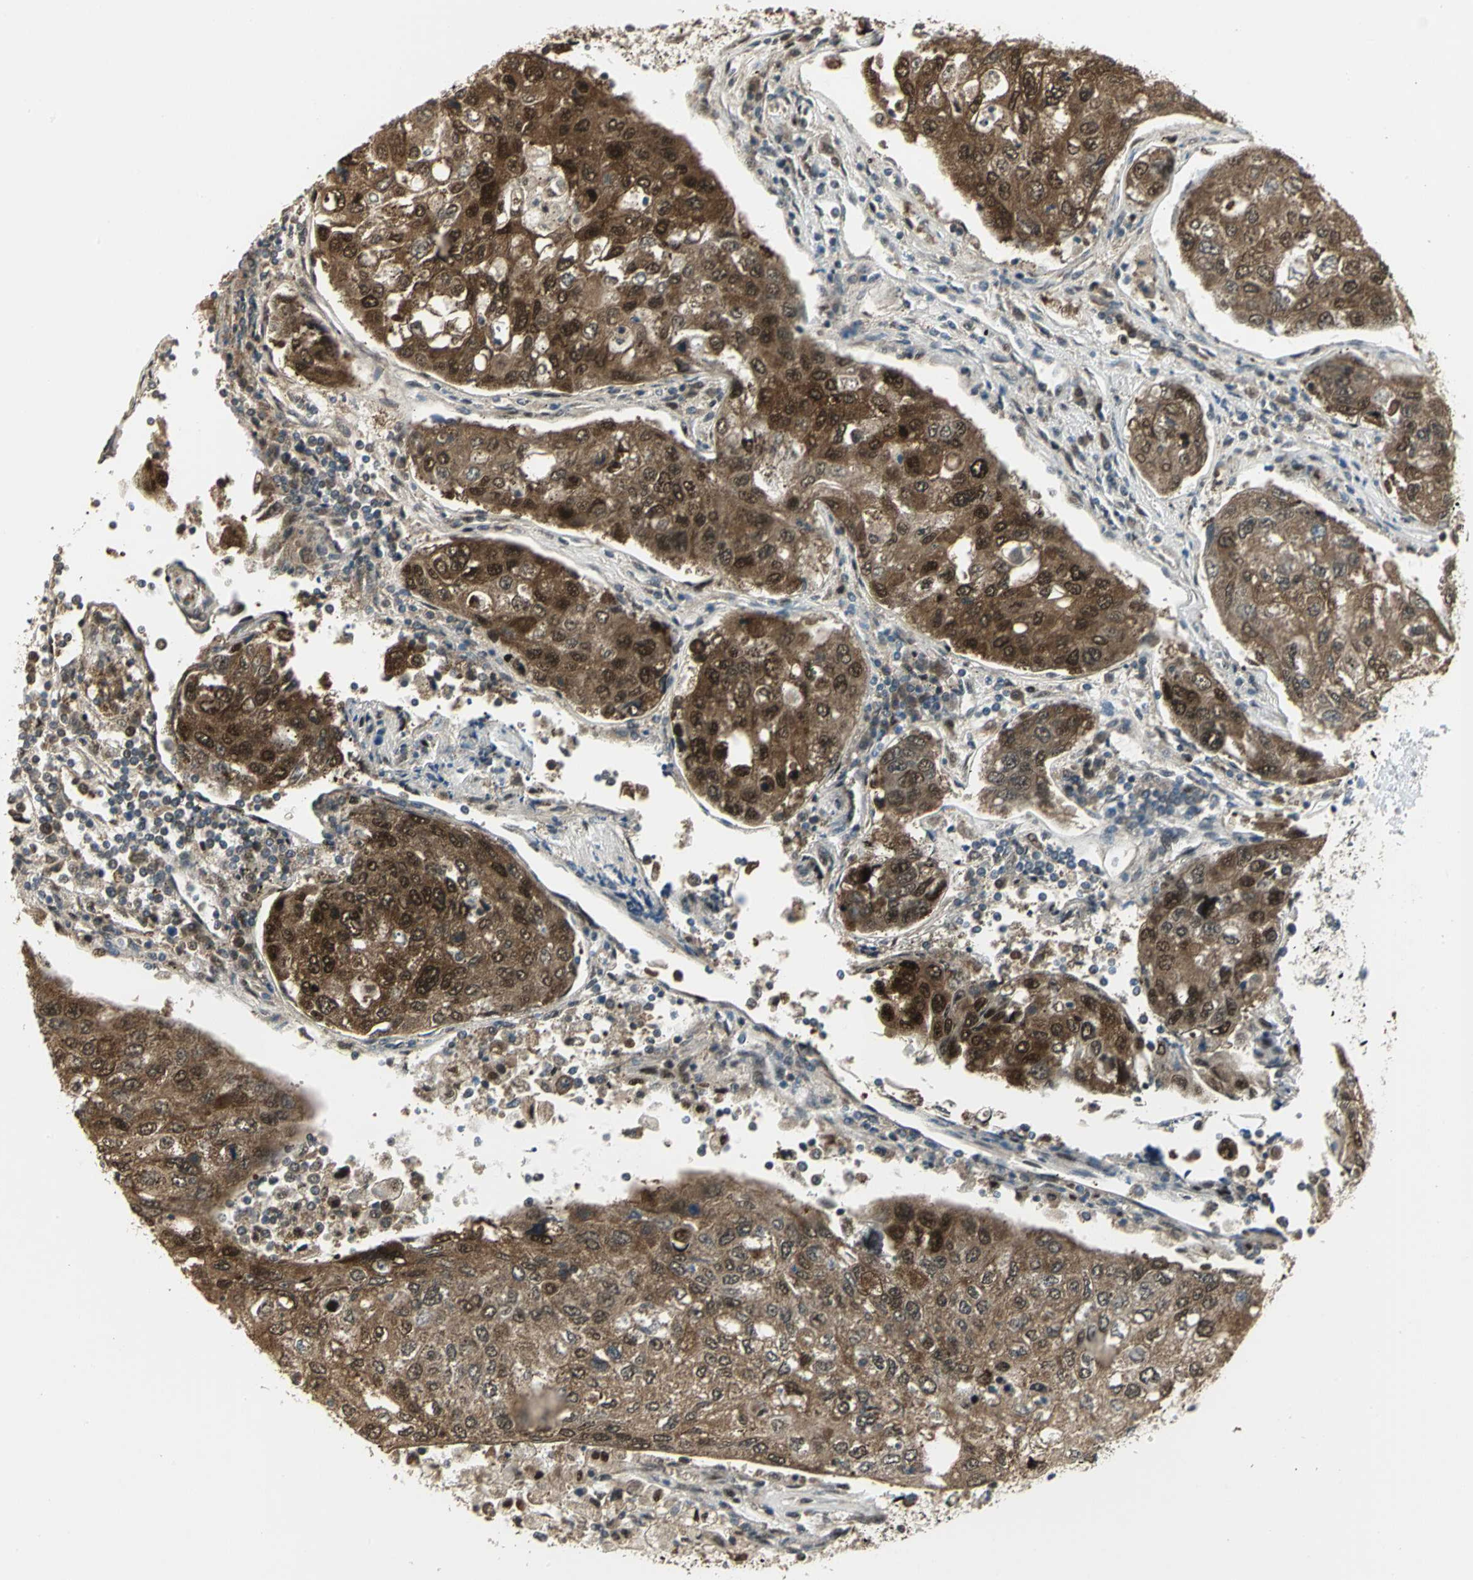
{"staining": {"intensity": "strong", "quantity": ">75%", "location": "cytoplasmic/membranous,nuclear"}, "tissue": "urothelial cancer", "cell_type": "Tumor cells", "image_type": "cancer", "snomed": [{"axis": "morphology", "description": "Urothelial carcinoma, High grade"}, {"axis": "topography", "description": "Lymph node"}, {"axis": "topography", "description": "Urinary bladder"}], "caption": "This image reveals immunohistochemistry (IHC) staining of human urothelial carcinoma (high-grade), with high strong cytoplasmic/membranous and nuclear staining in approximately >75% of tumor cells.", "gene": "PSMC4", "patient": {"sex": "male", "age": 51}}